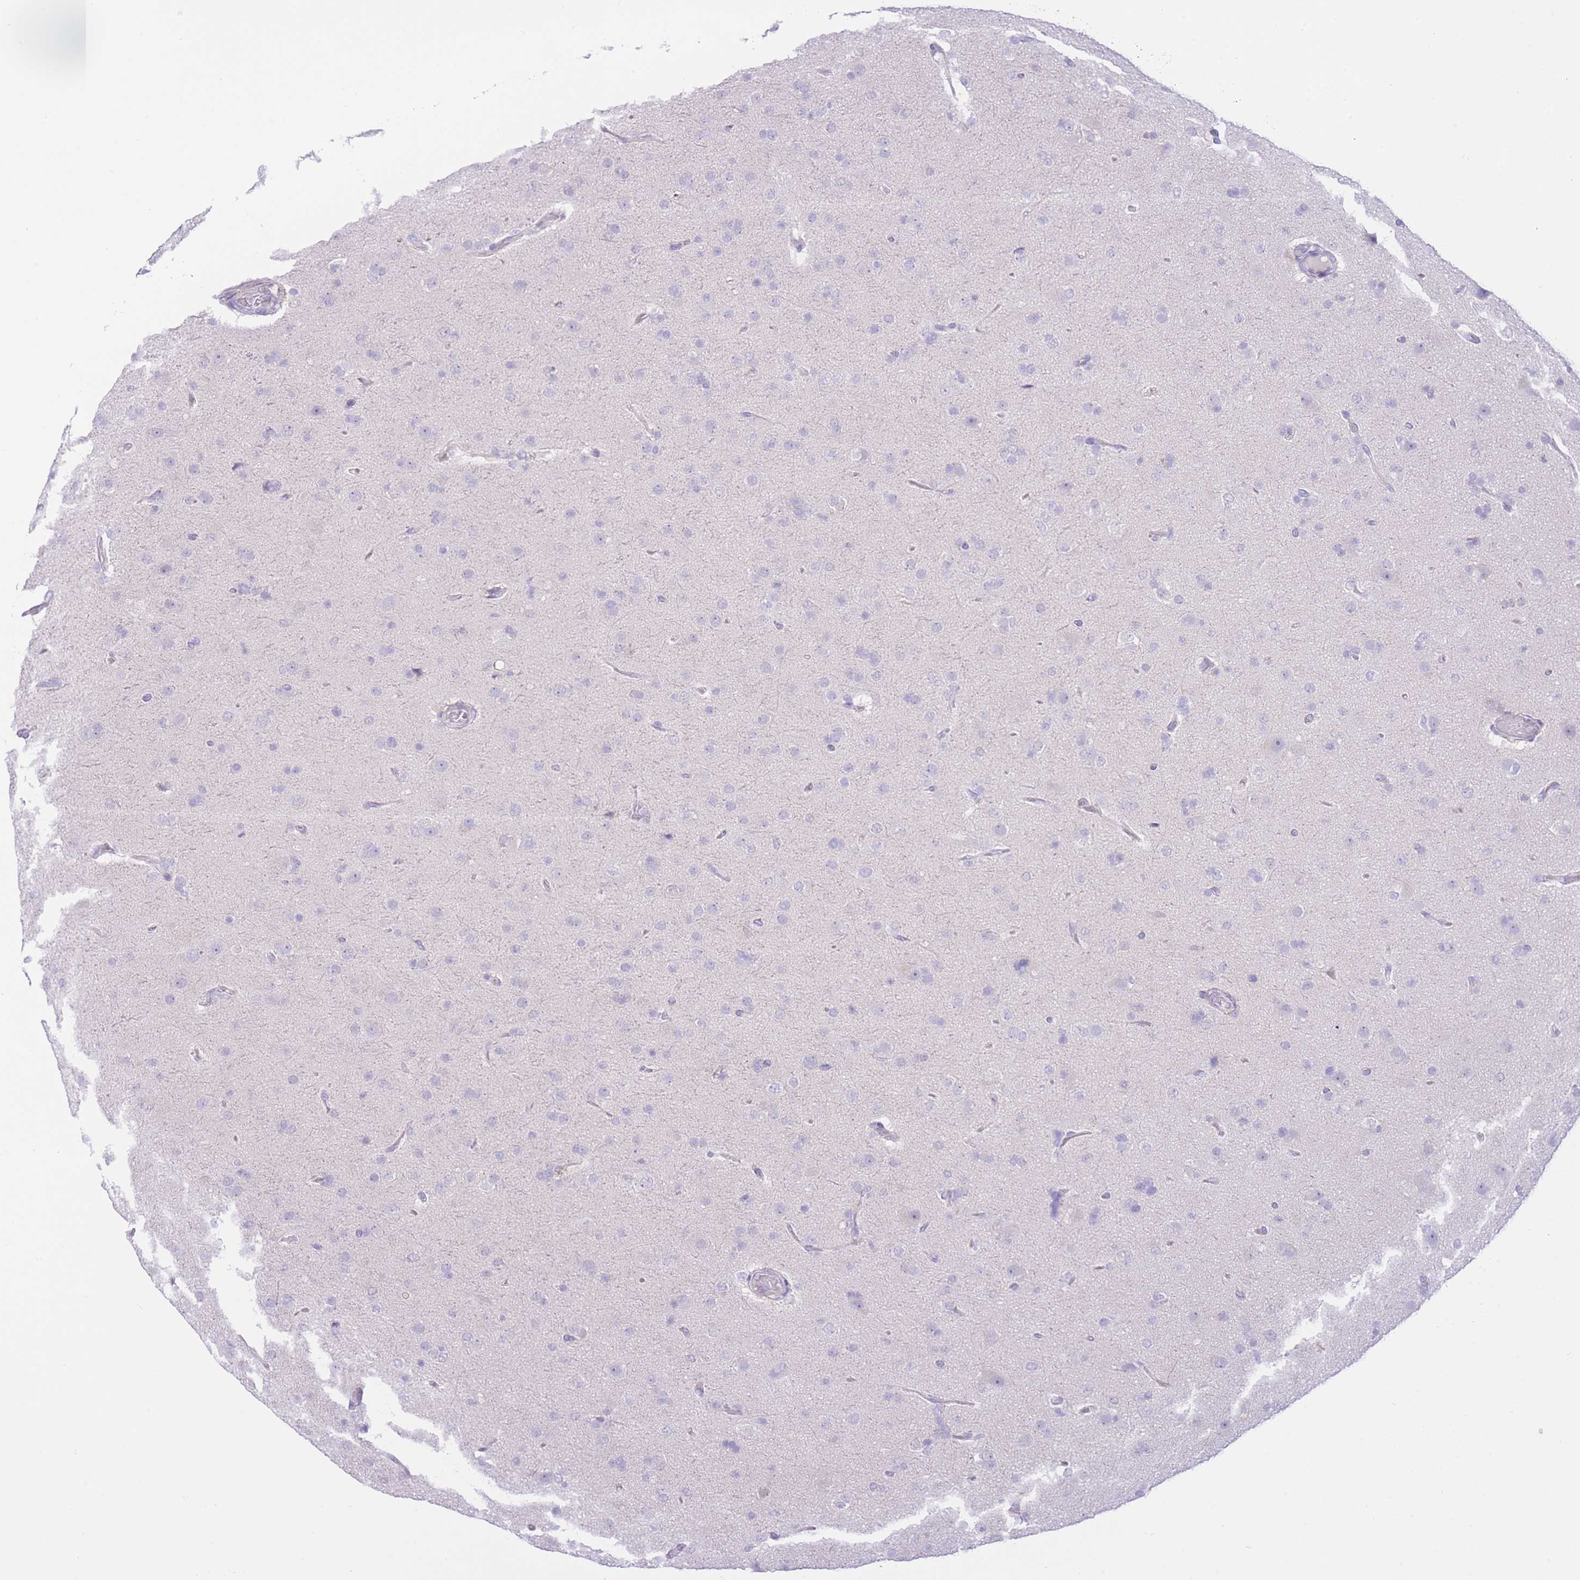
{"staining": {"intensity": "negative", "quantity": "none", "location": "none"}, "tissue": "glioma", "cell_type": "Tumor cells", "image_type": "cancer", "snomed": [{"axis": "morphology", "description": "Glioma, malignant, Low grade"}, {"axis": "topography", "description": "Brain"}], "caption": "Immunohistochemistry (IHC) of human glioma displays no staining in tumor cells.", "gene": "ZNF212", "patient": {"sex": "male", "age": 65}}